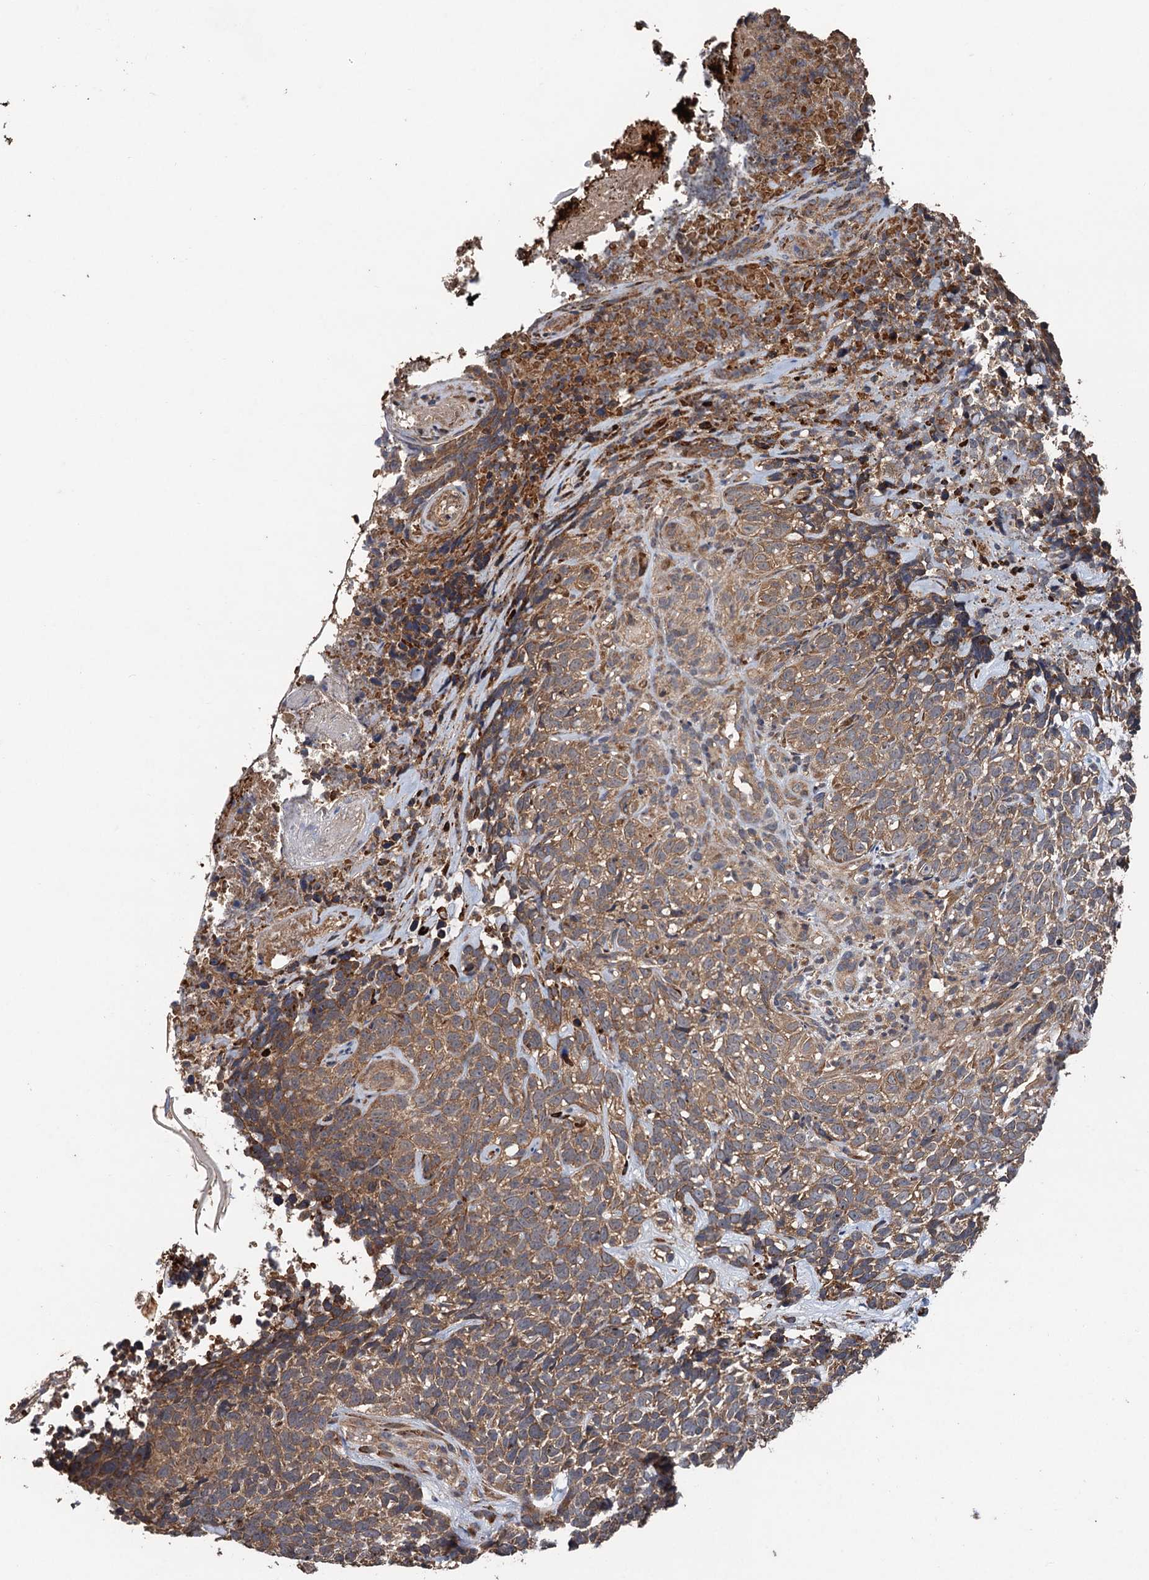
{"staining": {"intensity": "weak", "quantity": ">75%", "location": "cytoplasmic/membranous"}, "tissue": "skin cancer", "cell_type": "Tumor cells", "image_type": "cancer", "snomed": [{"axis": "morphology", "description": "Basal cell carcinoma"}, {"axis": "topography", "description": "Skin"}], "caption": "Basal cell carcinoma (skin) tissue exhibits weak cytoplasmic/membranous staining in approximately >75% of tumor cells", "gene": "TMEM39B", "patient": {"sex": "female", "age": 84}}